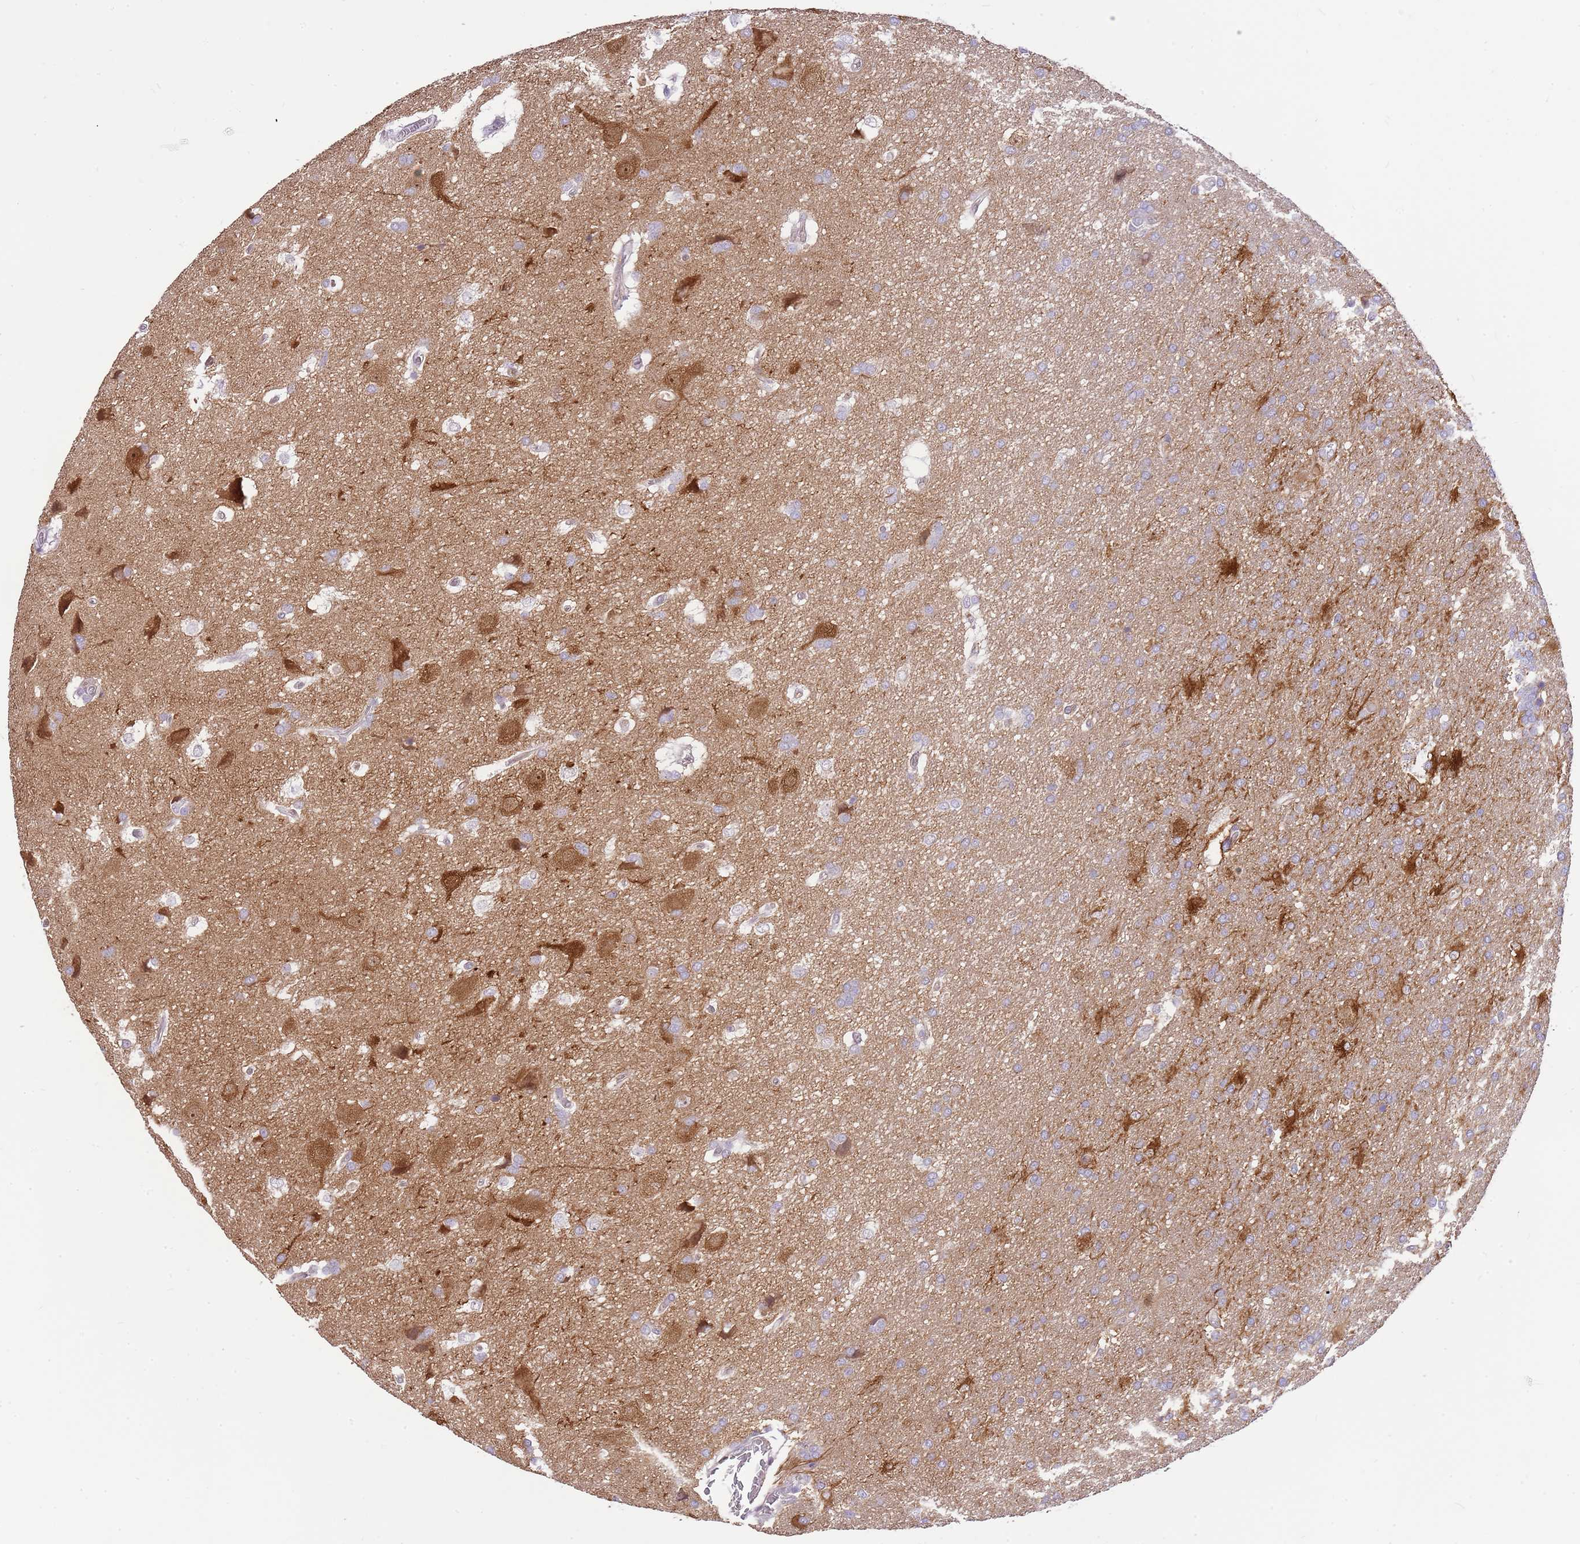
{"staining": {"intensity": "weak", "quantity": "25%-75%", "location": "cytoplasmic/membranous"}, "tissue": "glioma", "cell_type": "Tumor cells", "image_type": "cancer", "snomed": [{"axis": "morphology", "description": "Glioma, malignant, Low grade"}, {"axis": "topography", "description": "Brain"}], "caption": "Human malignant low-grade glioma stained with a protein marker demonstrates weak staining in tumor cells.", "gene": "RFK", "patient": {"sex": "male", "age": 66}}